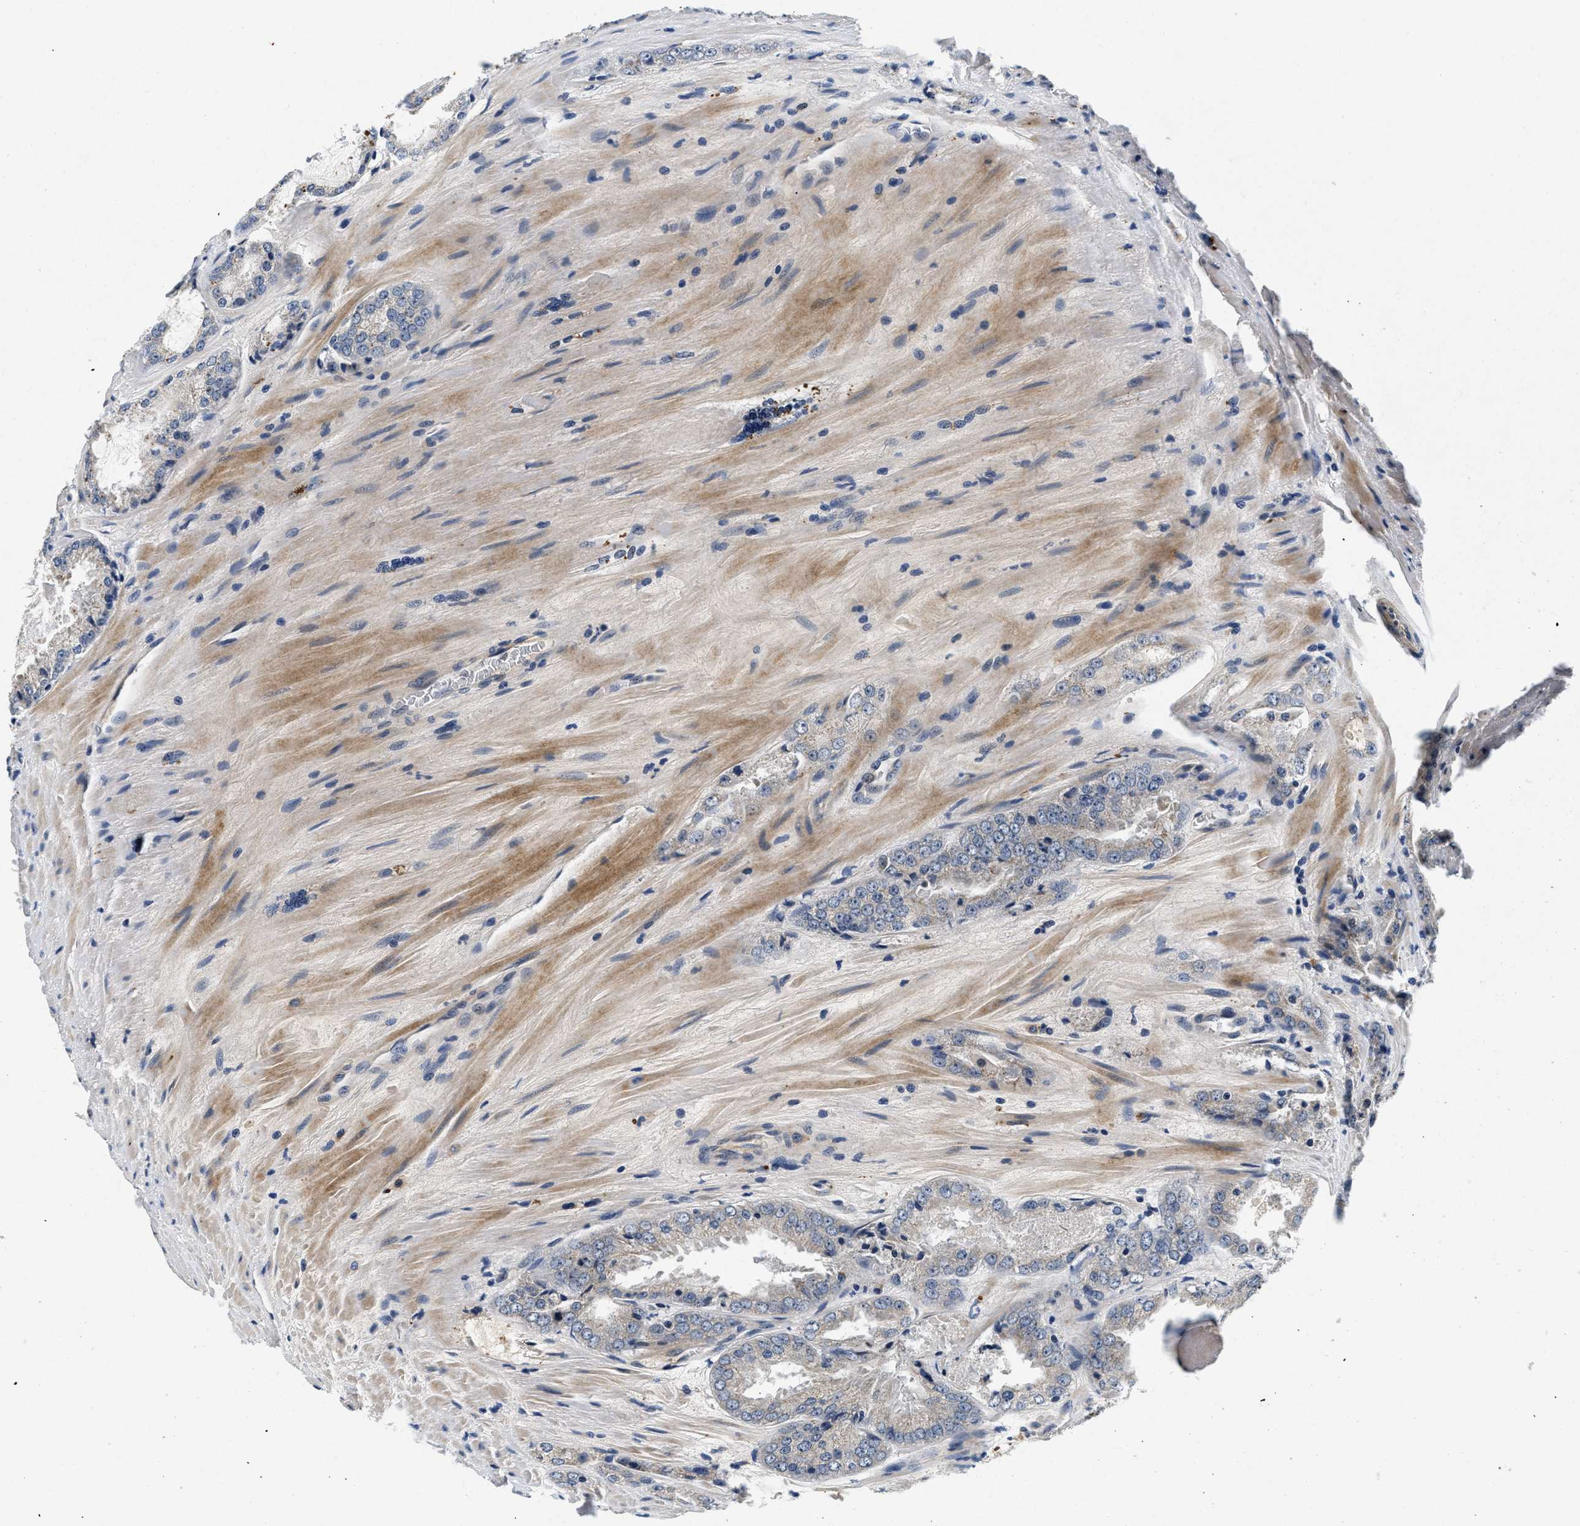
{"staining": {"intensity": "negative", "quantity": "none", "location": "none"}, "tissue": "prostate cancer", "cell_type": "Tumor cells", "image_type": "cancer", "snomed": [{"axis": "morphology", "description": "Adenocarcinoma, High grade"}, {"axis": "topography", "description": "Prostate"}], "caption": "Immunohistochemical staining of human prostate high-grade adenocarcinoma displays no significant positivity in tumor cells.", "gene": "PDP1", "patient": {"sex": "male", "age": 65}}